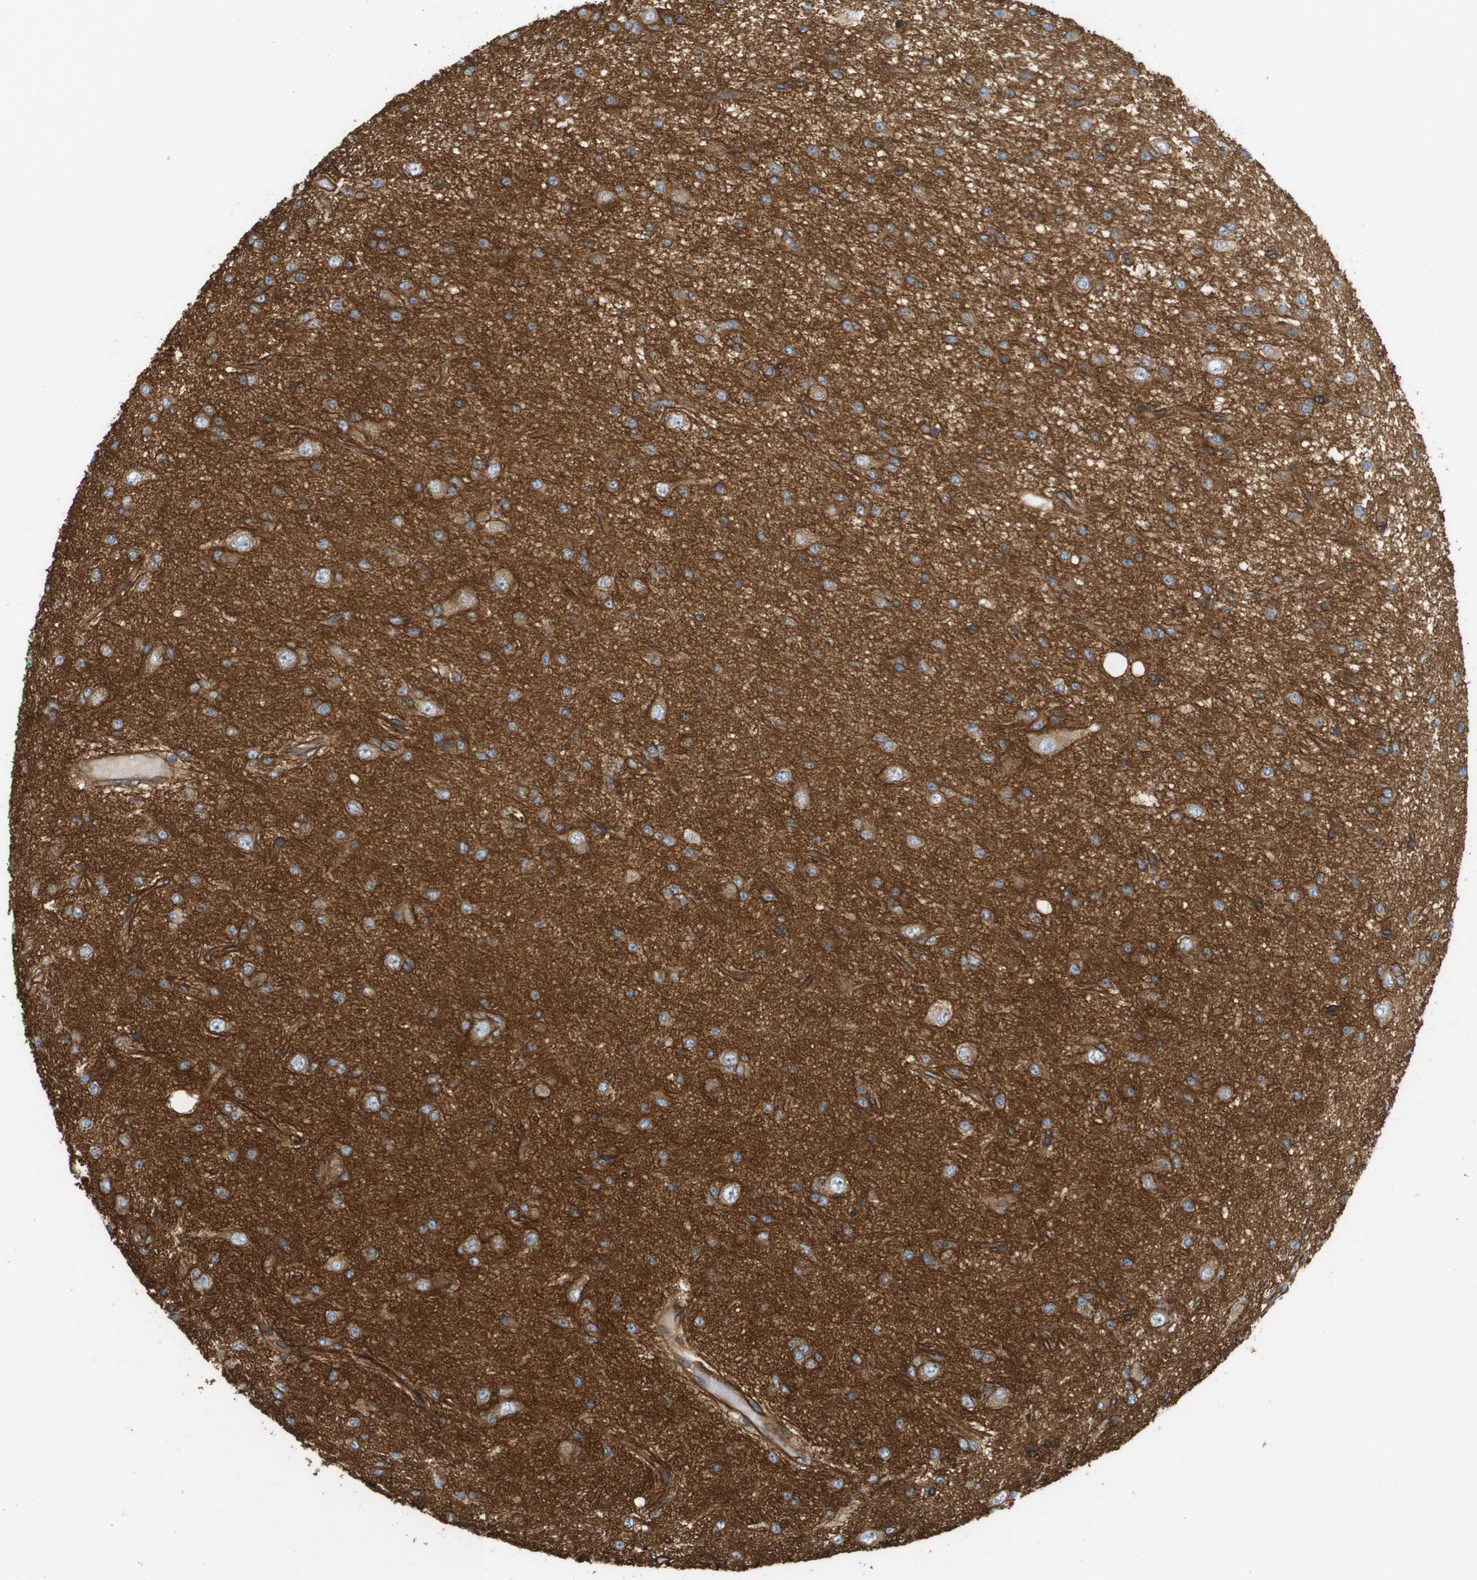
{"staining": {"intensity": "moderate", "quantity": ">75%", "location": "cytoplasmic/membranous"}, "tissue": "glioma", "cell_type": "Tumor cells", "image_type": "cancer", "snomed": [{"axis": "morphology", "description": "Glioma, malignant, Low grade"}, {"axis": "topography", "description": "Brain"}], "caption": "Immunohistochemistry of low-grade glioma (malignant) exhibits medium levels of moderate cytoplasmic/membranous expression in about >75% of tumor cells.", "gene": "SGMS2", "patient": {"sex": "male", "age": 38}}